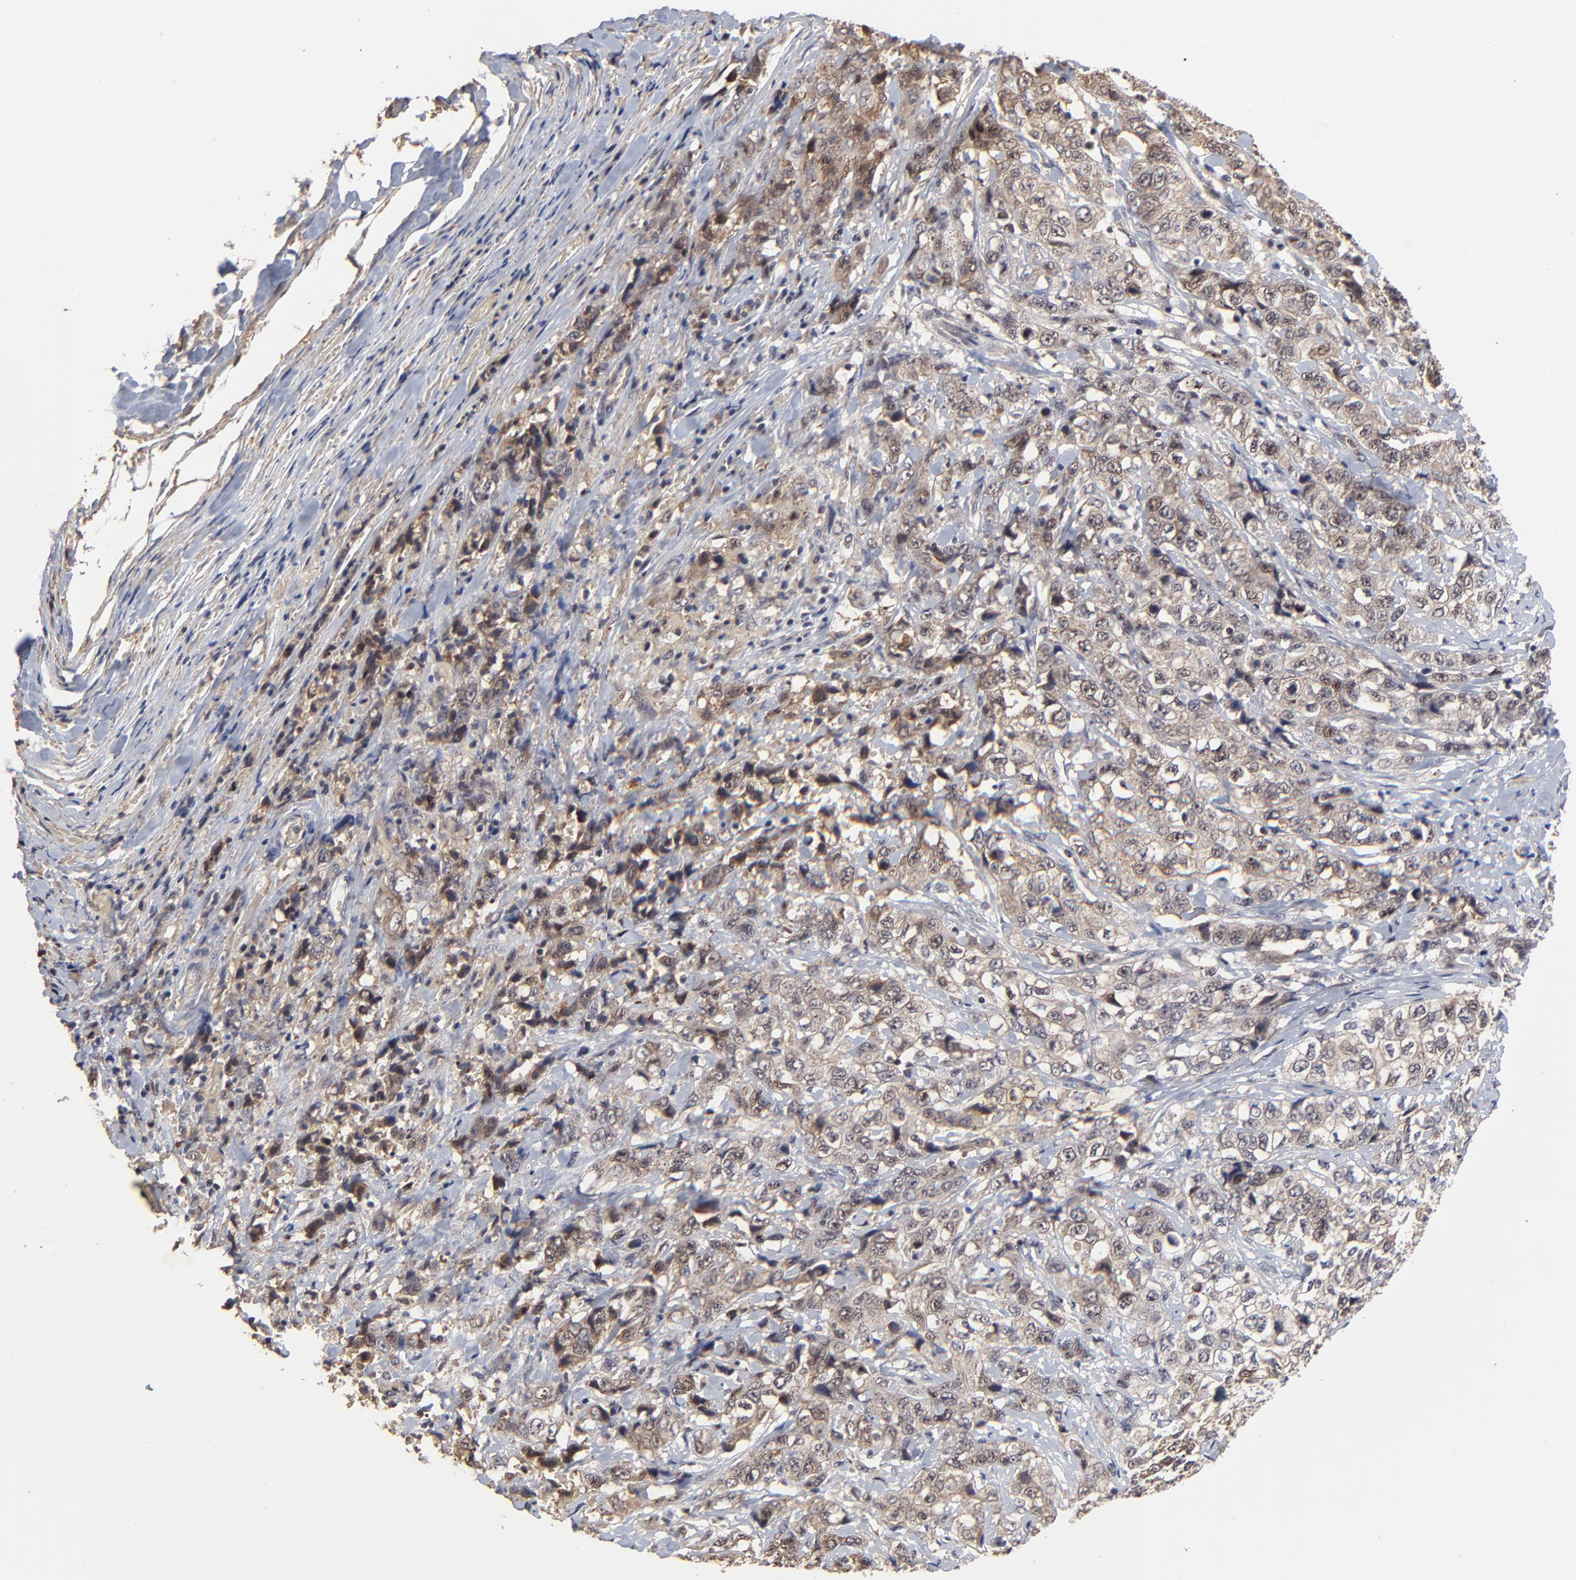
{"staining": {"intensity": "moderate", "quantity": ">75%", "location": "cytoplasmic/membranous,nuclear"}, "tissue": "stomach cancer", "cell_type": "Tumor cells", "image_type": "cancer", "snomed": [{"axis": "morphology", "description": "Adenocarcinoma, NOS"}, {"axis": "topography", "description": "Stomach"}], "caption": "Tumor cells reveal medium levels of moderate cytoplasmic/membranous and nuclear positivity in approximately >75% of cells in stomach adenocarcinoma. Immunohistochemistry (ihc) stains the protein in brown and the nuclei are stained blue.", "gene": "FRMD8", "patient": {"sex": "male", "age": 48}}